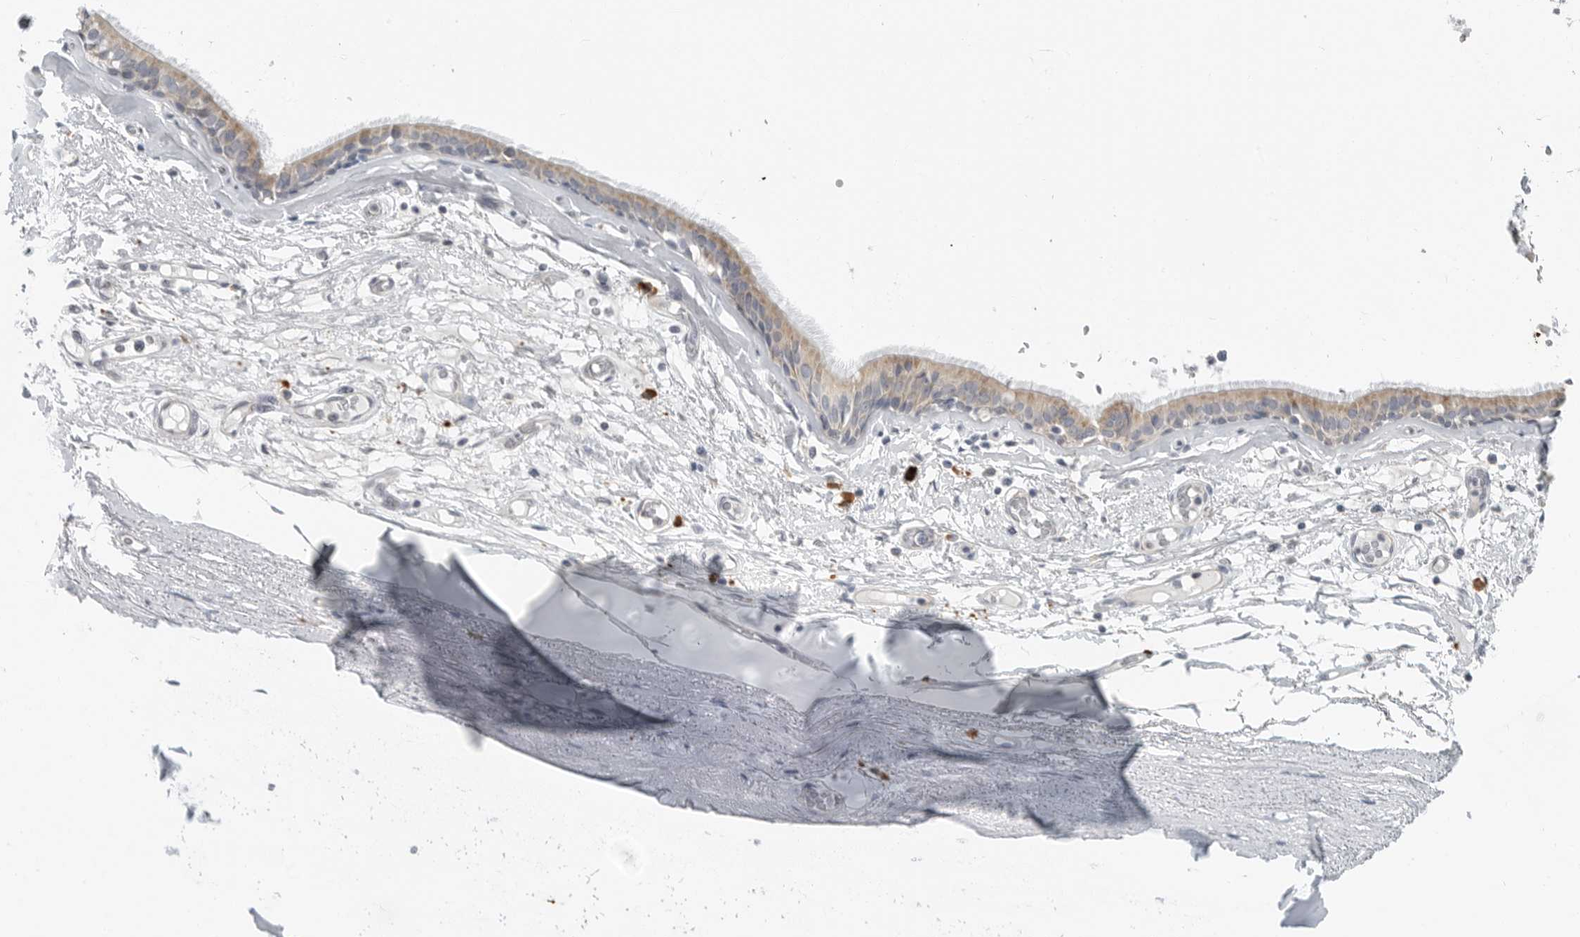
{"staining": {"intensity": "negative", "quantity": "none", "location": "none"}, "tissue": "adipose tissue", "cell_type": "Adipocytes", "image_type": "normal", "snomed": [{"axis": "morphology", "description": "Normal tissue, NOS"}, {"axis": "topography", "description": "Cartilage tissue"}], "caption": "High magnification brightfield microscopy of benign adipose tissue stained with DAB (brown) and counterstained with hematoxylin (blue): adipocytes show no significant expression. (IHC, brightfield microscopy, high magnification).", "gene": "IL12RB2", "patient": {"sex": "female", "age": 63}}